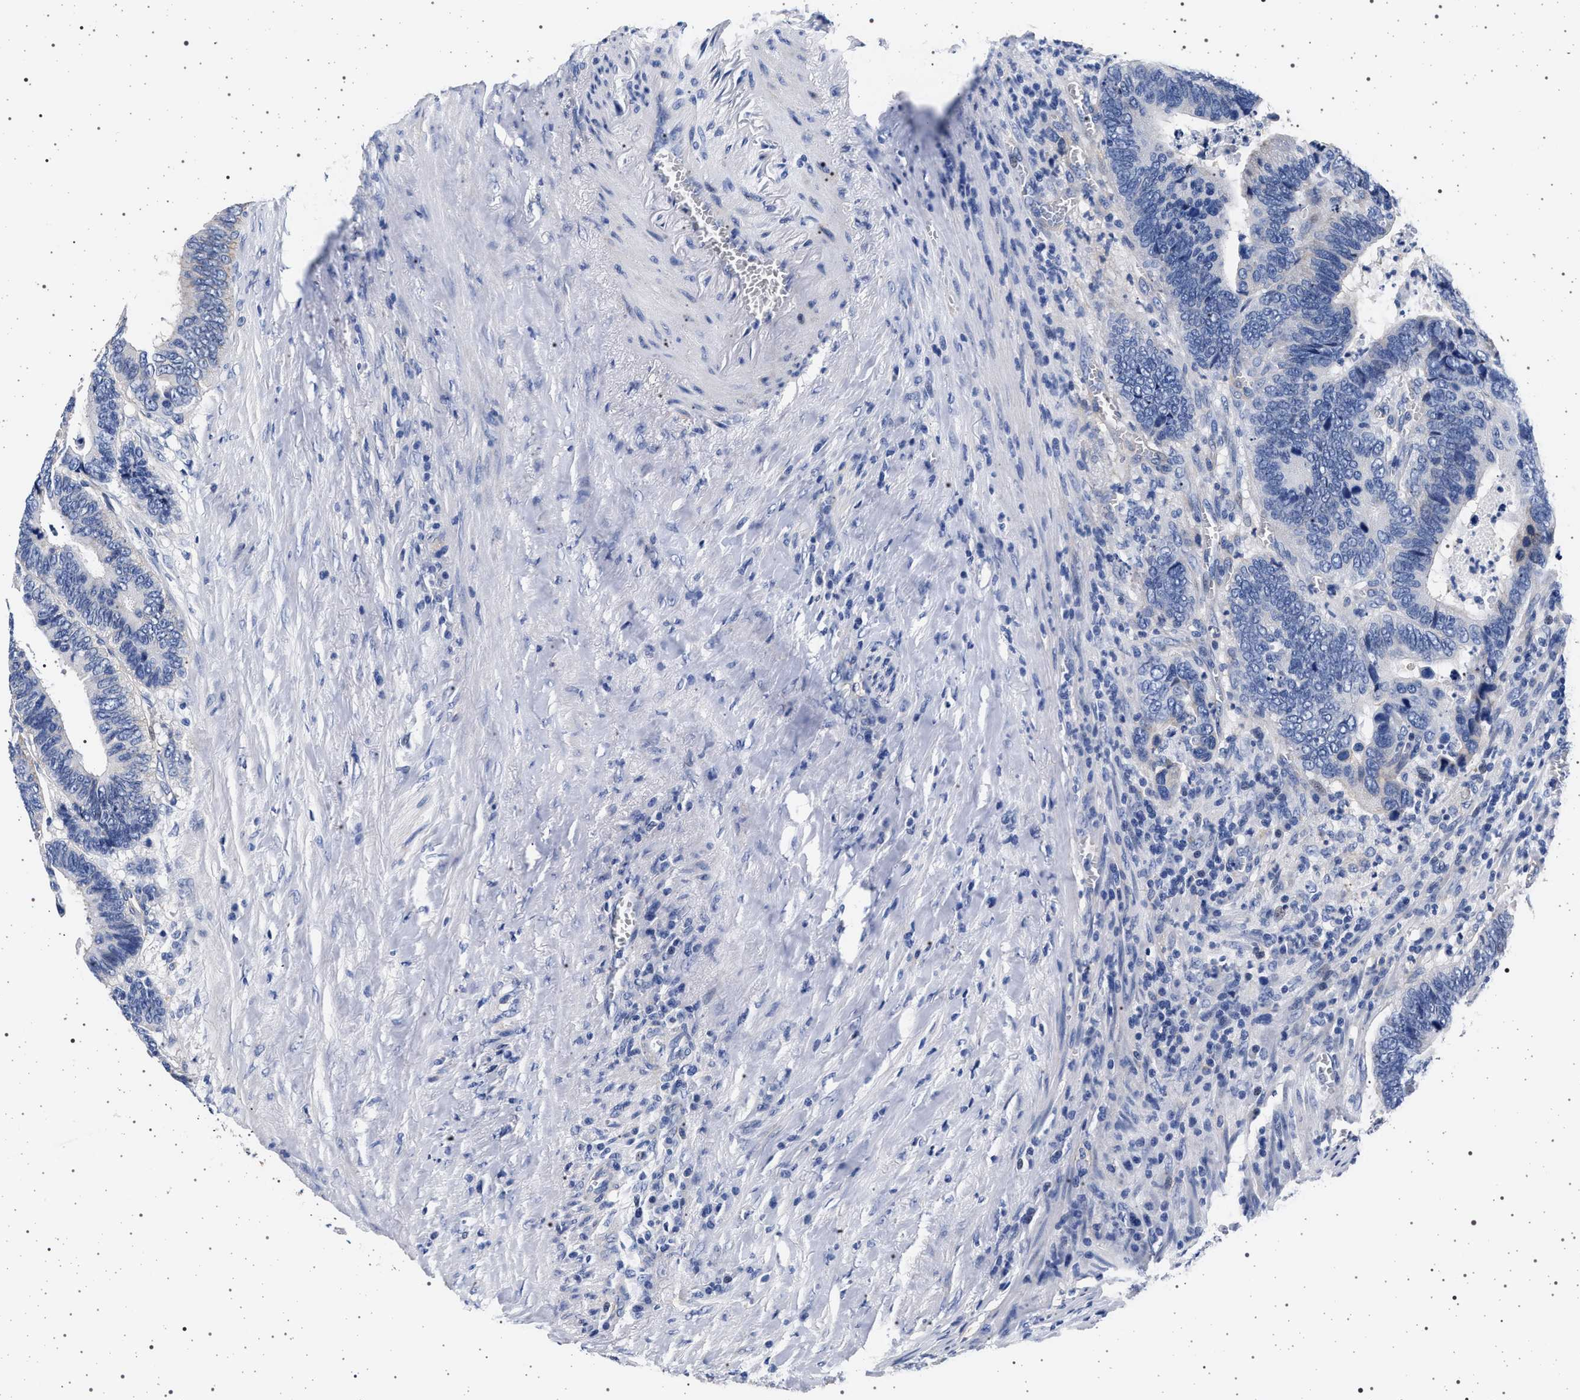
{"staining": {"intensity": "negative", "quantity": "none", "location": "none"}, "tissue": "colorectal cancer", "cell_type": "Tumor cells", "image_type": "cancer", "snomed": [{"axis": "morphology", "description": "Adenocarcinoma, NOS"}, {"axis": "topography", "description": "Colon"}], "caption": "A high-resolution image shows immunohistochemistry (IHC) staining of colorectal cancer (adenocarcinoma), which reveals no significant positivity in tumor cells.", "gene": "SLC9A1", "patient": {"sex": "male", "age": 72}}